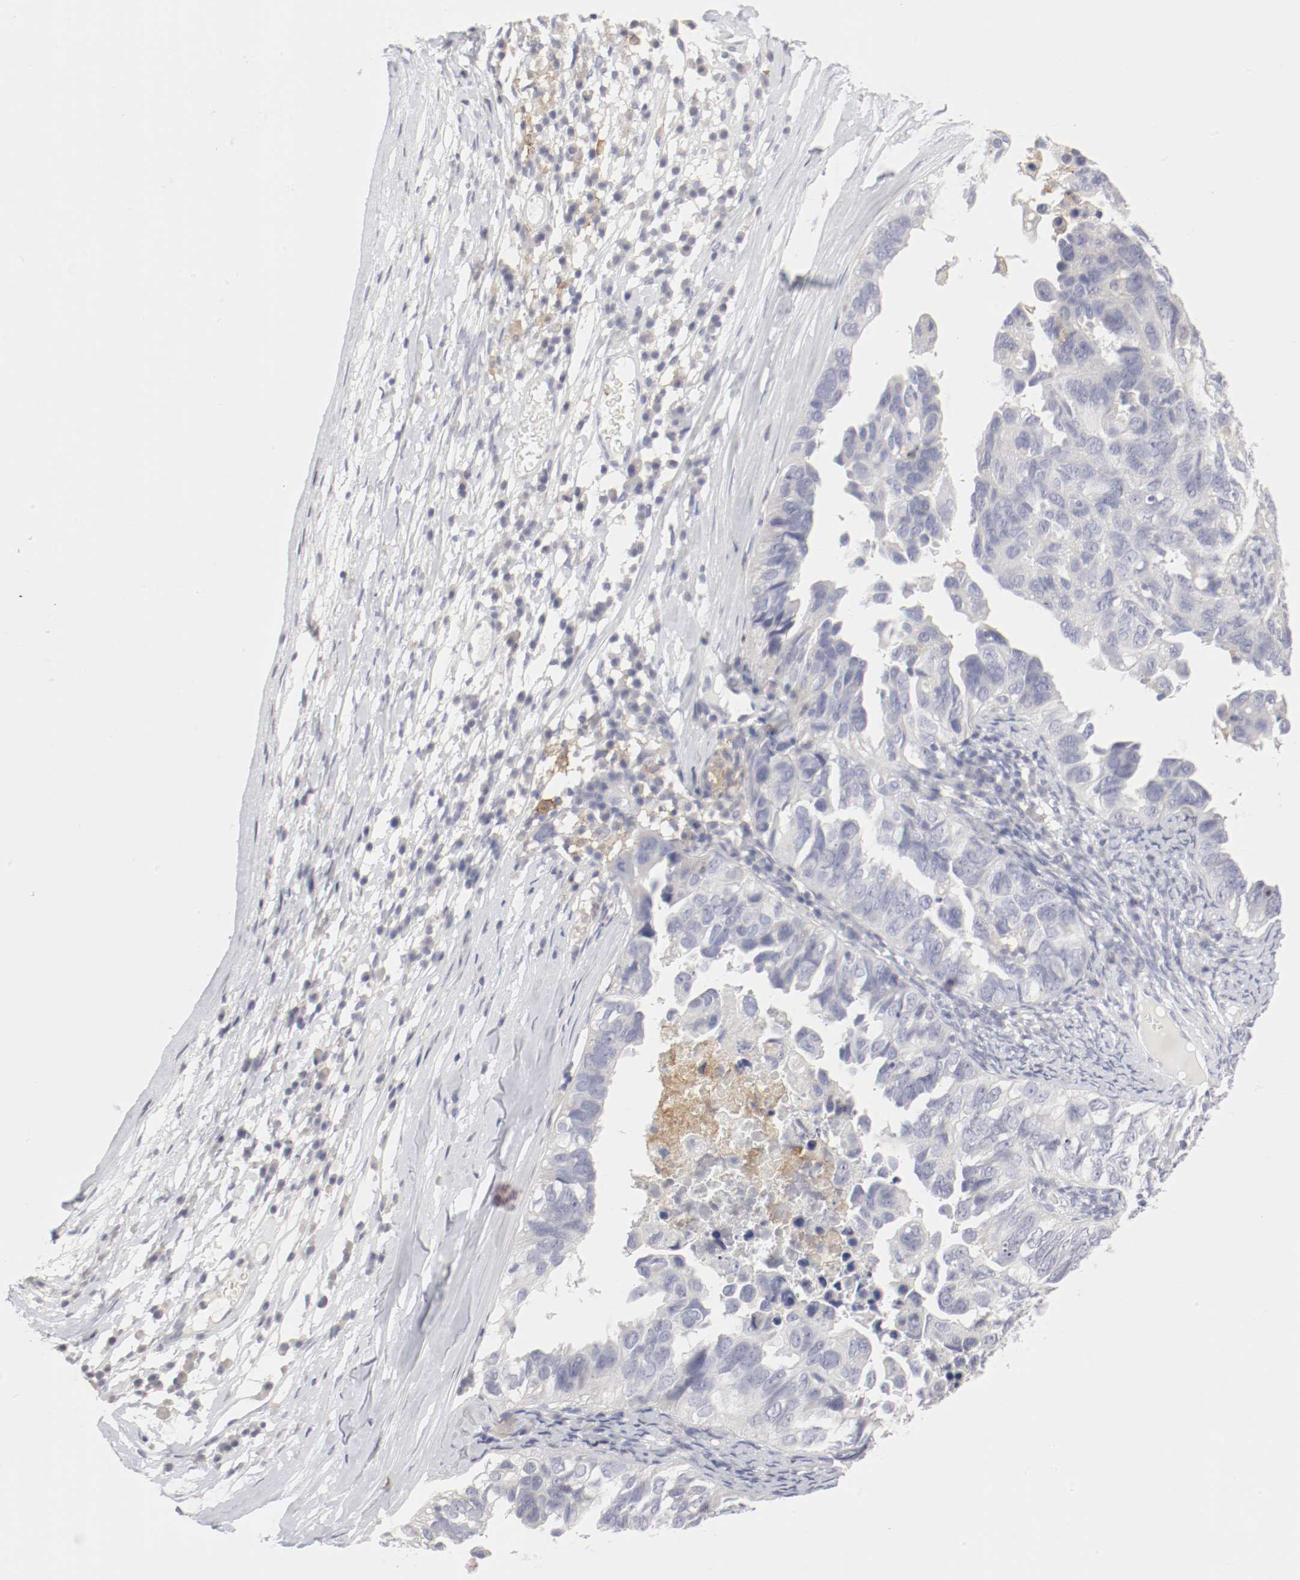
{"staining": {"intensity": "negative", "quantity": "none", "location": "none"}, "tissue": "ovarian cancer", "cell_type": "Tumor cells", "image_type": "cancer", "snomed": [{"axis": "morphology", "description": "Cystadenocarcinoma, serous, NOS"}, {"axis": "topography", "description": "Ovary"}], "caption": "An IHC photomicrograph of serous cystadenocarcinoma (ovarian) is shown. There is no staining in tumor cells of serous cystadenocarcinoma (ovarian). (DAB (3,3'-diaminobenzidine) immunohistochemistry visualized using brightfield microscopy, high magnification).", "gene": "ITGAX", "patient": {"sex": "female", "age": 82}}